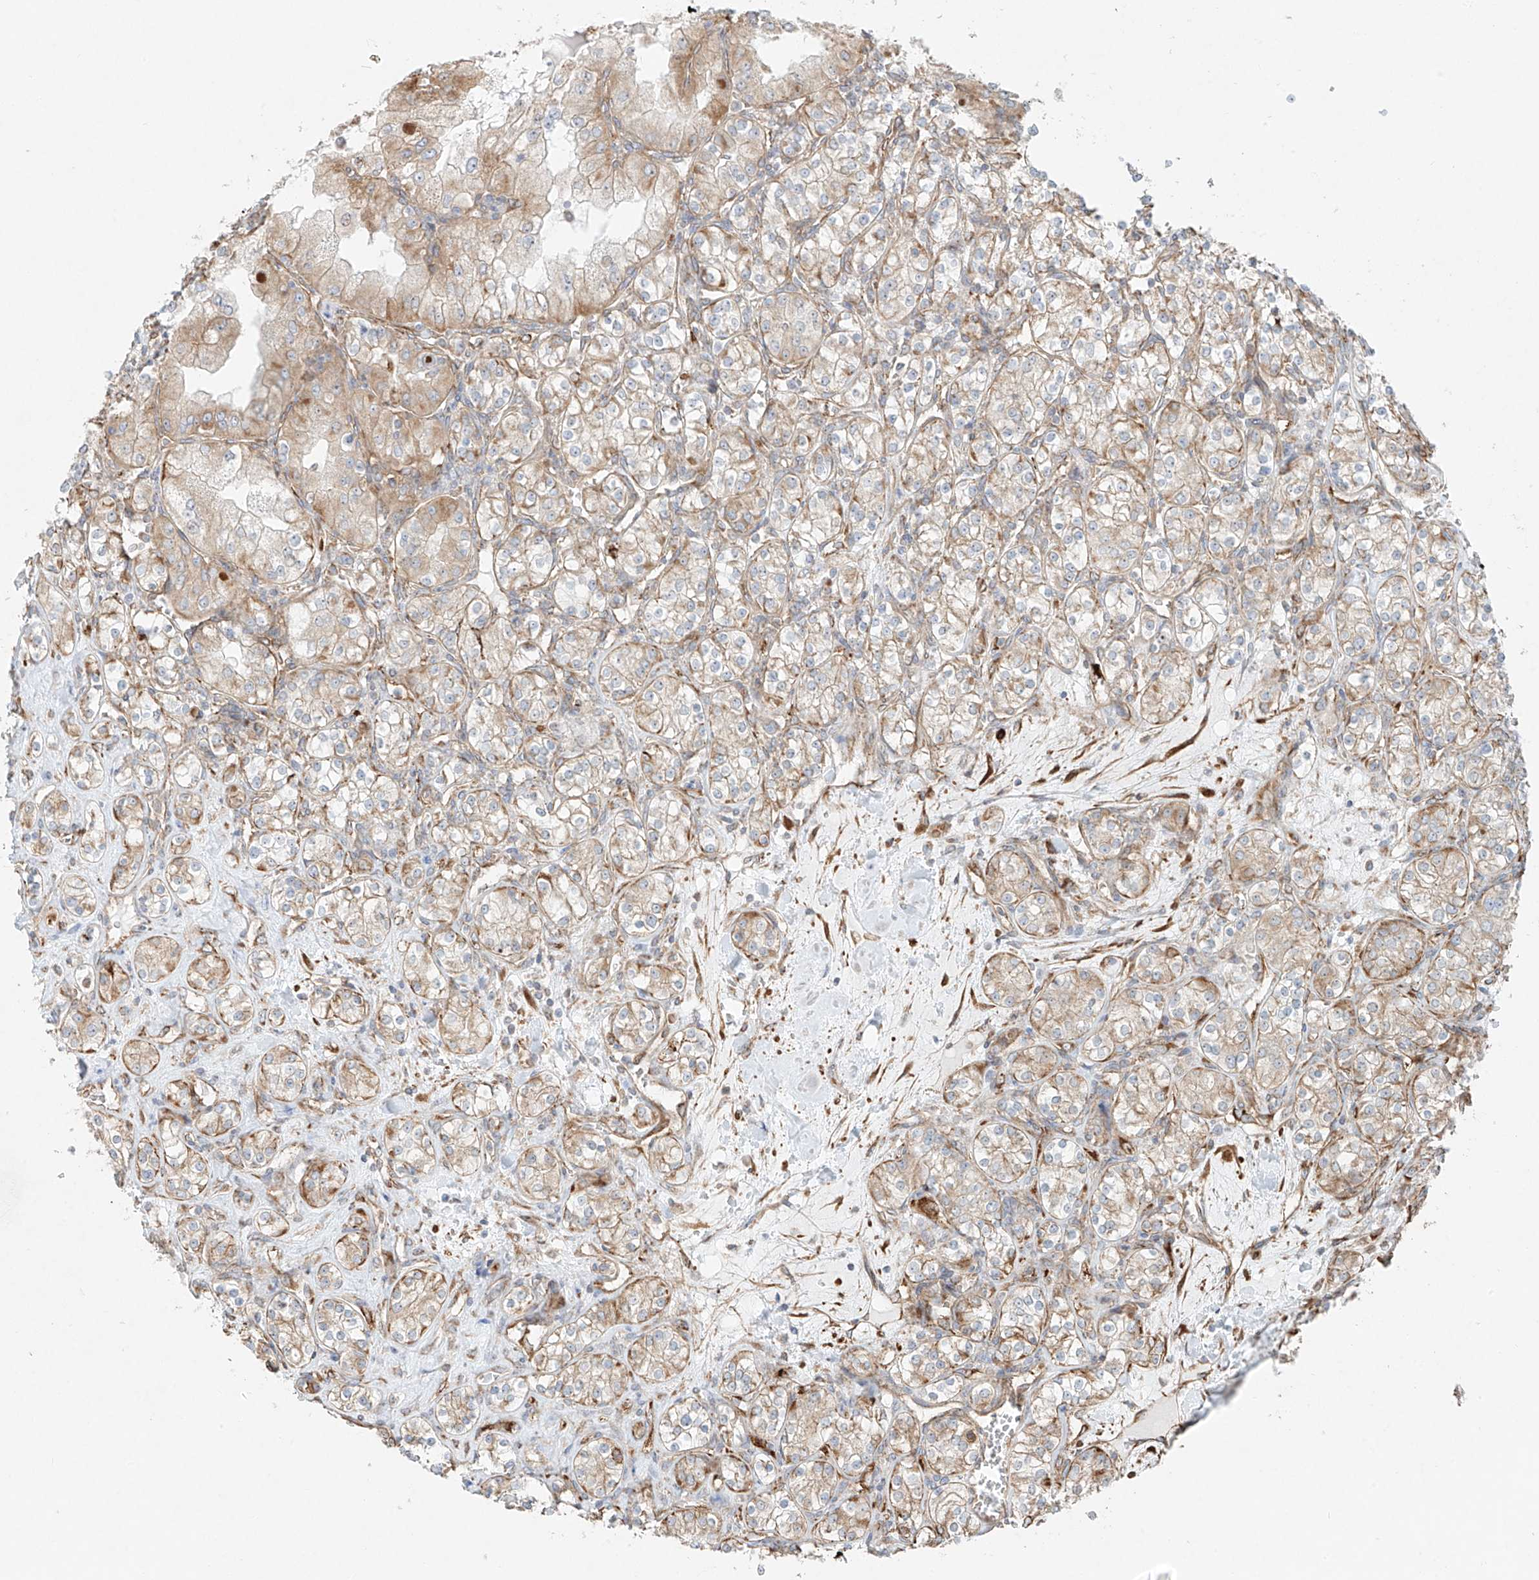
{"staining": {"intensity": "weak", "quantity": ">75%", "location": "cytoplasmic/membranous"}, "tissue": "renal cancer", "cell_type": "Tumor cells", "image_type": "cancer", "snomed": [{"axis": "morphology", "description": "Adenocarcinoma, NOS"}, {"axis": "topography", "description": "Kidney"}], "caption": "The image shows a brown stain indicating the presence of a protein in the cytoplasmic/membranous of tumor cells in adenocarcinoma (renal).", "gene": "EIPR1", "patient": {"sex": "male", "age": 77}}